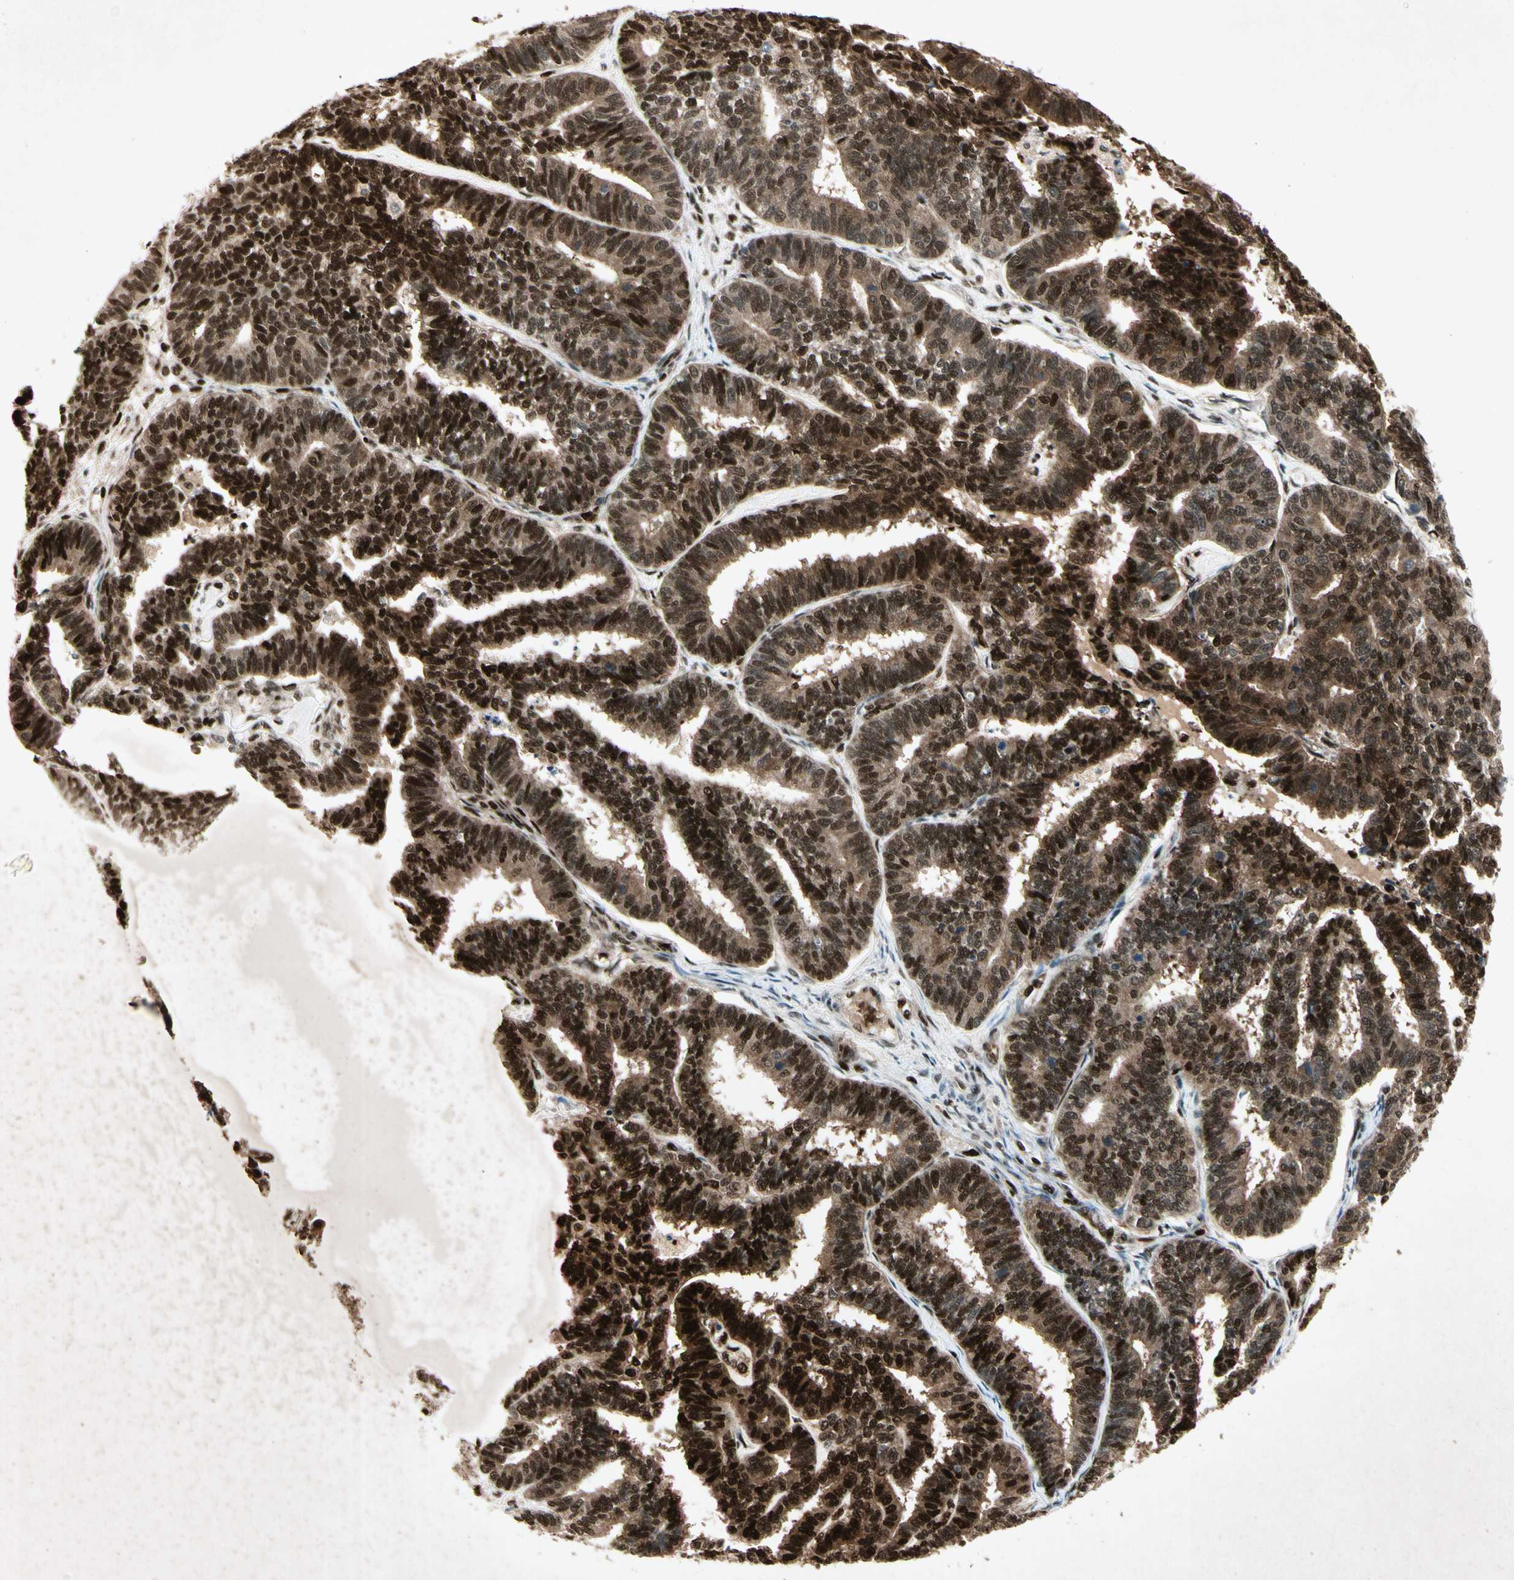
{"staining": {"intensity": "strong", "quantity": ">75%", "location": "cytoplasmic/membranous,nuclear"}, "tissue": "endometrial cancer", "cell_type": "Tumor cells", "image_type": "cancer", "snomed": [{"axis": "morphology", "description": "Adenocarcinoma, NOS"}, {"axis": "topography", "description": "Endometrium"}], "caption": "An immunohistochemistry photomicrograph of tumor tissue is shown. Protein staining in brown shows strong cytoplasmic/membranous and nuclear positivity in endometrial cancer within tumor cells.", "gene": "RNF43", "patient": {"sex": "female", "age": 70}}